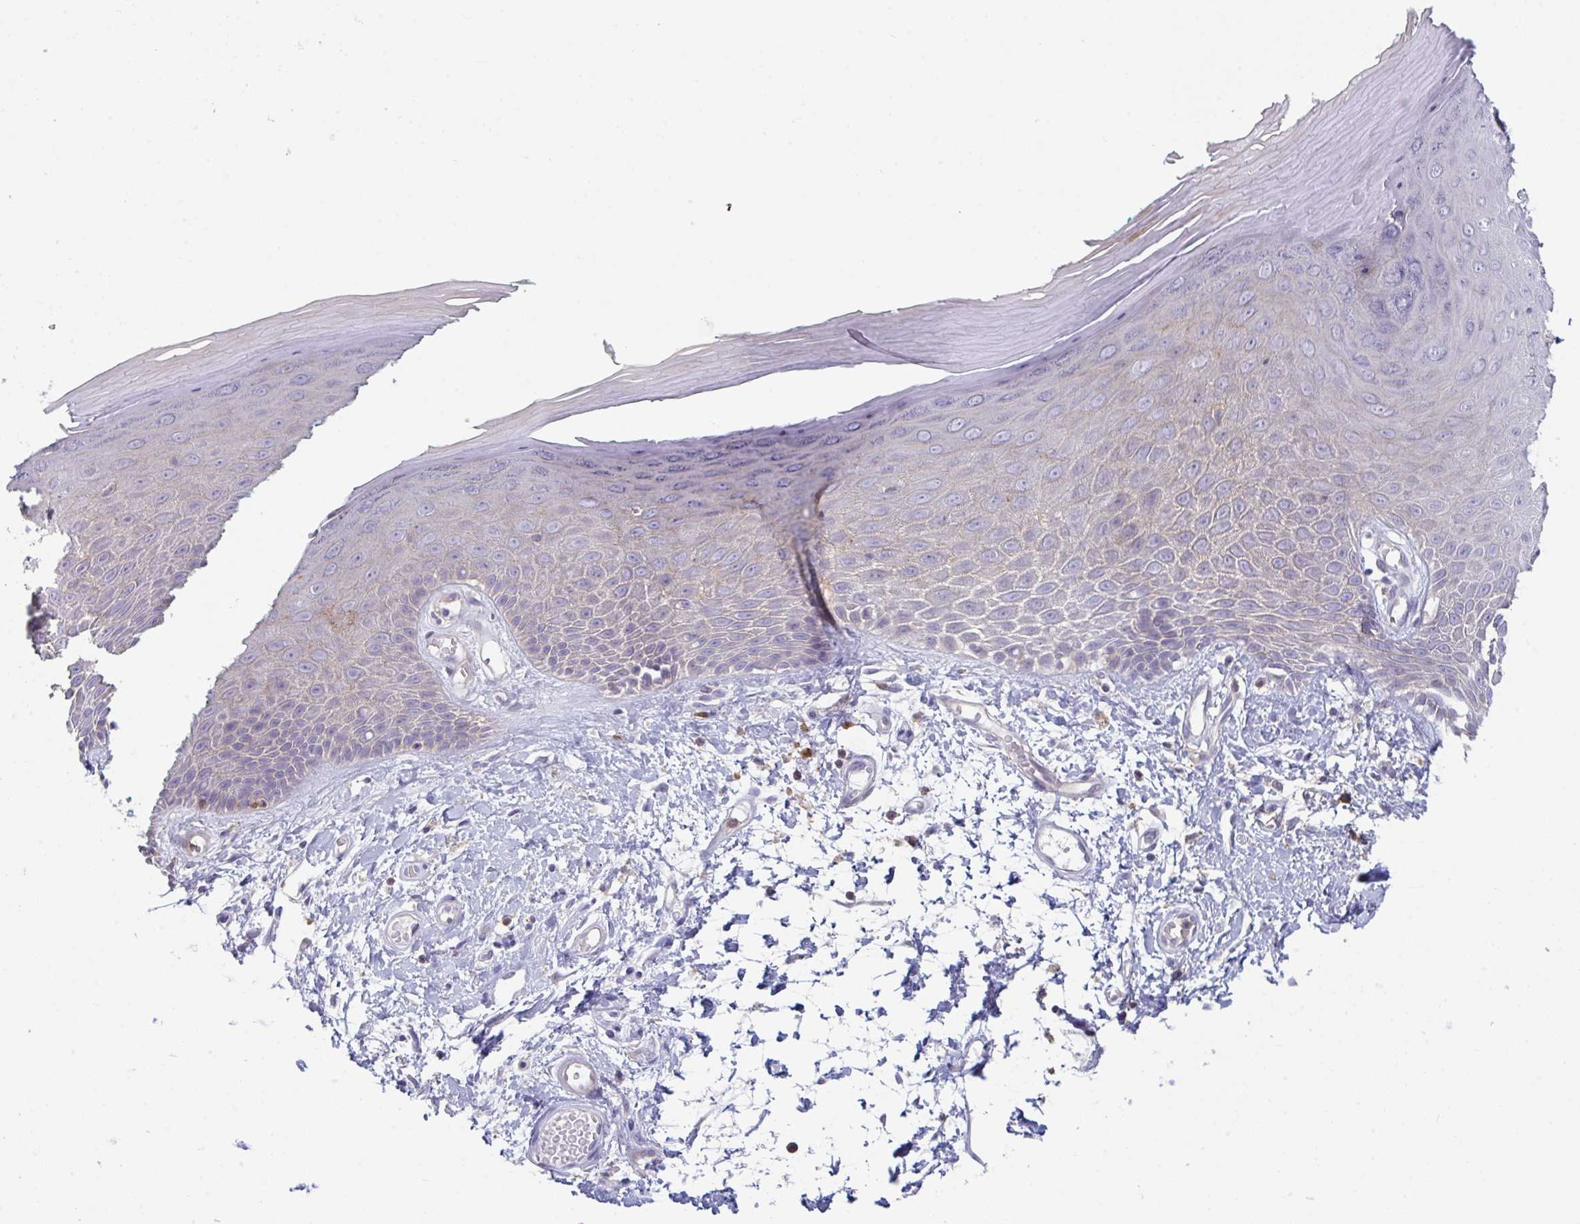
{"staining": {"intensity": "negative", "quantity": "none", "location": "none"}, "tissue": "skin", "cell_type": "Epidermal cells", "image_type": "normal", "snomed": [{"axis": "morphology", "description": "Normal tissue, NOS"}, {"axis": "topography", "description": "Anal"}, {"axis": "topography", "description": "Peripheral nerve tissue"}], "caption": "A high-resolution micrograph shows immunohistochemistry staining of benign skin, which shows no significant staining in epidermal cells.", "gene": "DISP2", "patient": {"sex": "male", "age": 78}}